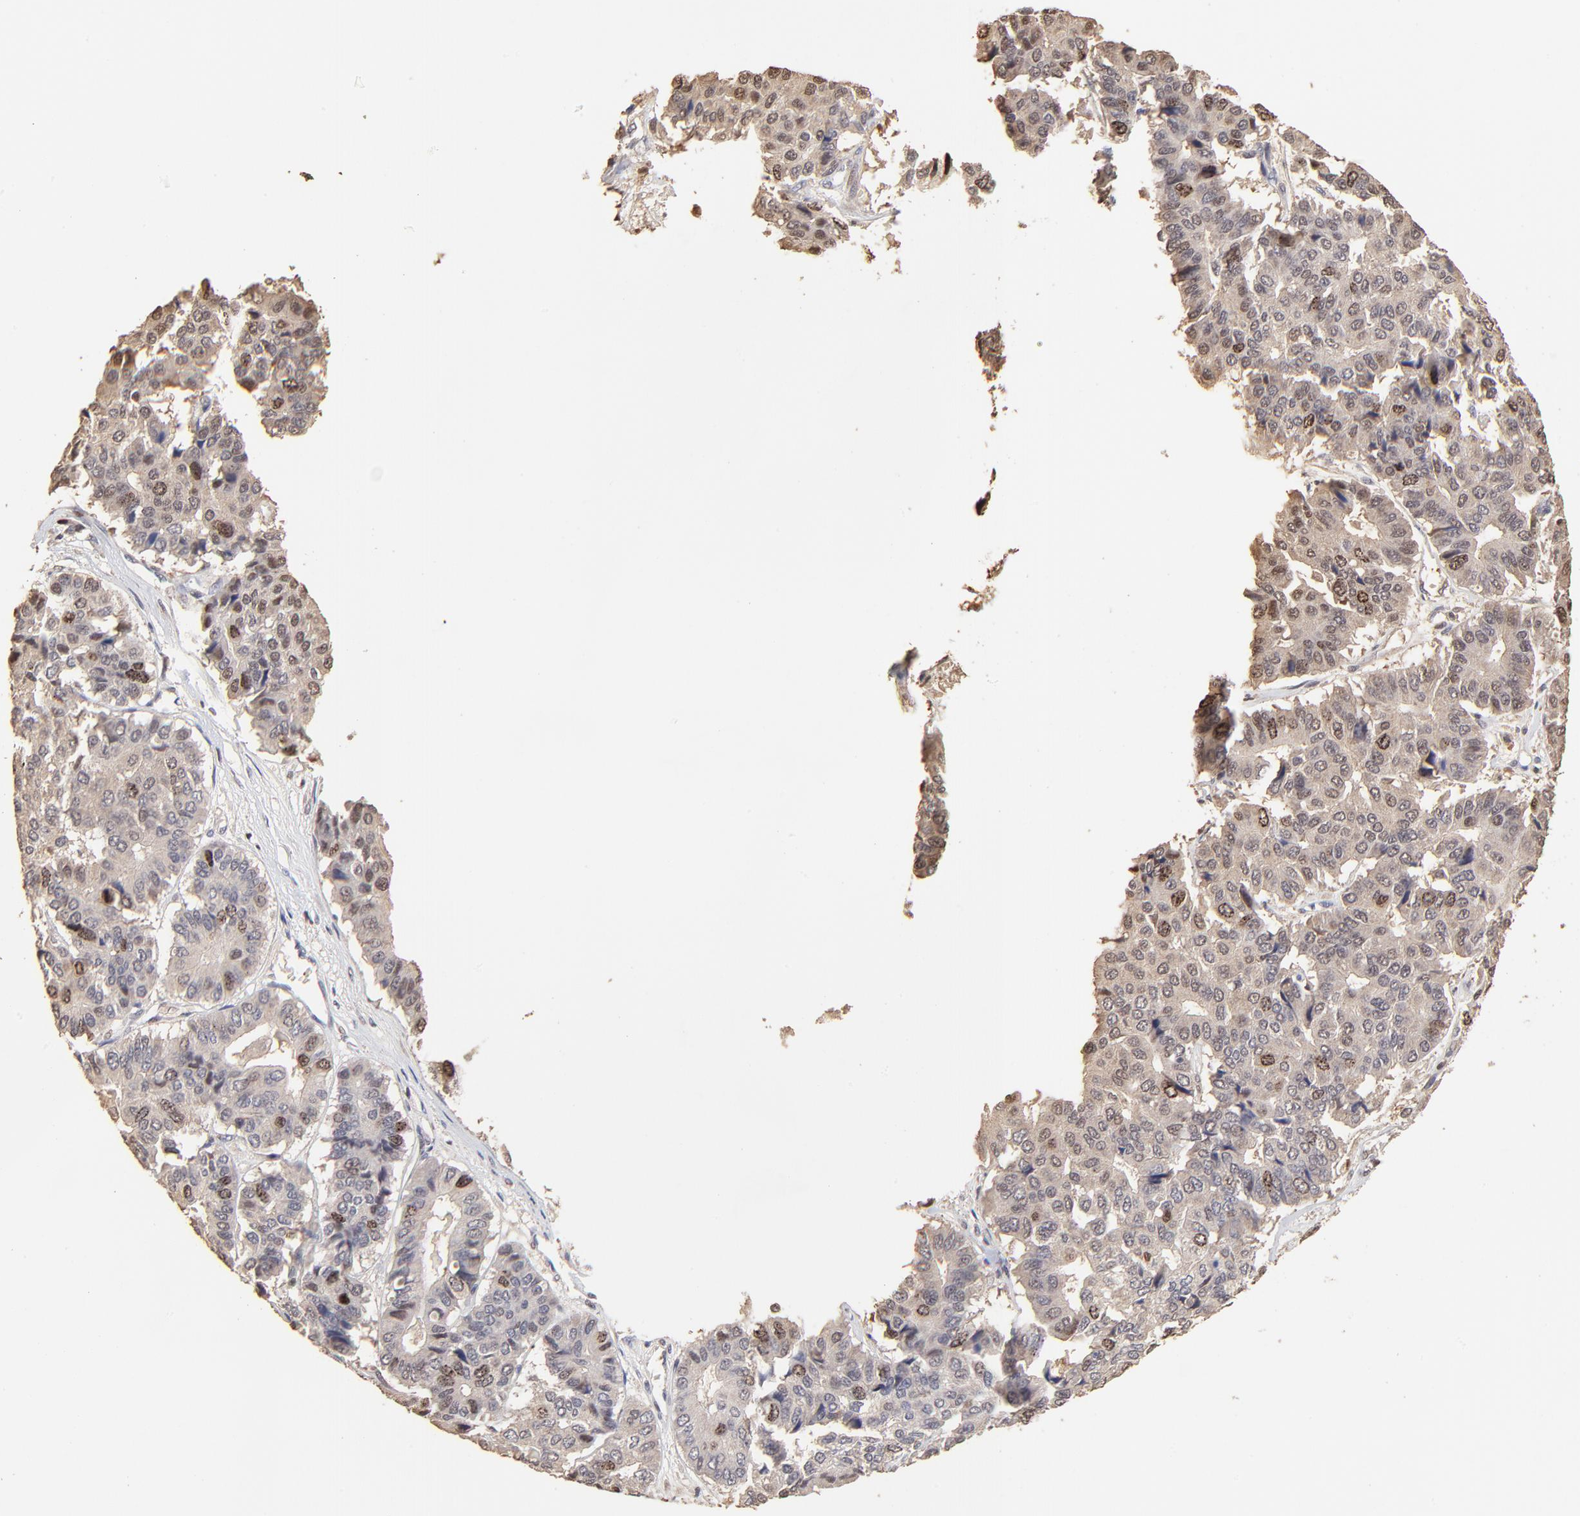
{"staining": {"intensity": "moderate", "quantity": "25%-75%", "location": "nuclear"}, "tissue": "pancreatic cancer", "cell_type": "Tumor cells", "image_type": "cancer", "snomed": [{"axis": "morphology", "description": "Adenocarcinoma, NOS"}, {"axis": "topography", "description": "Pancreas"}], "caption": "DAB immunohistochemical staining of human pancreatic cancer (adenocarcinoma) demonstrates moderate nuclear protein positivity in about 25%-75% of tumor cells.", "gene": "BIRC5", "patient": {"sex": "male", "age": 50}}